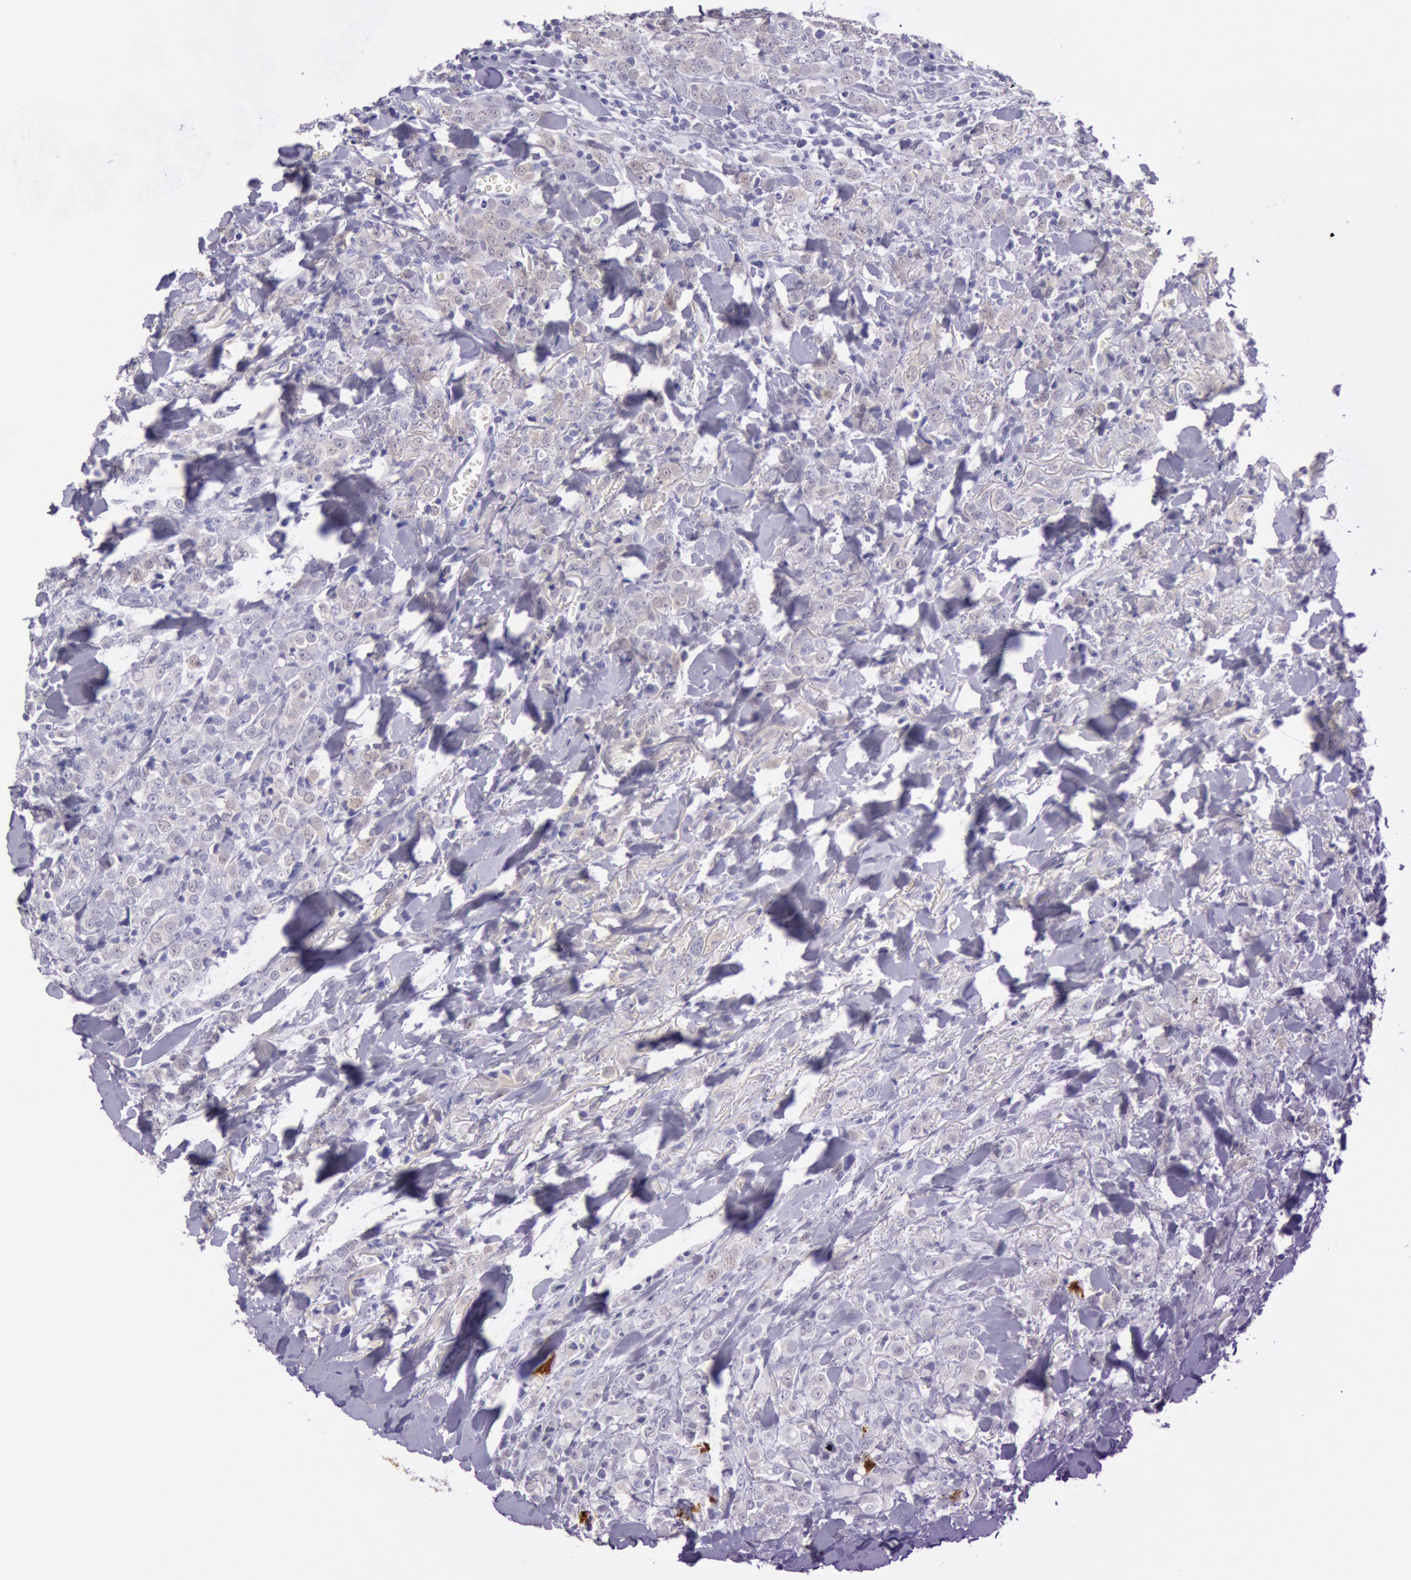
{"staining": {"intensity": "weak", "quantity": "<25%", "location": "cytoplasmic/membranous"}, "tissue": "breast cancer", "cell_type": "Tumor cells", "image_type": "cancer", "snomed": [{"axis": "morphology", "description": "Lobular carcinoma"}, {"axis": "topography", "description": "Breast"}], "caption": "The immunohistochemistry photomicrograph has no significant positivity in tumor cells of breast cancer tissue.", "gene": "CKB", "patient": {"sex": "female", "age": 57}}